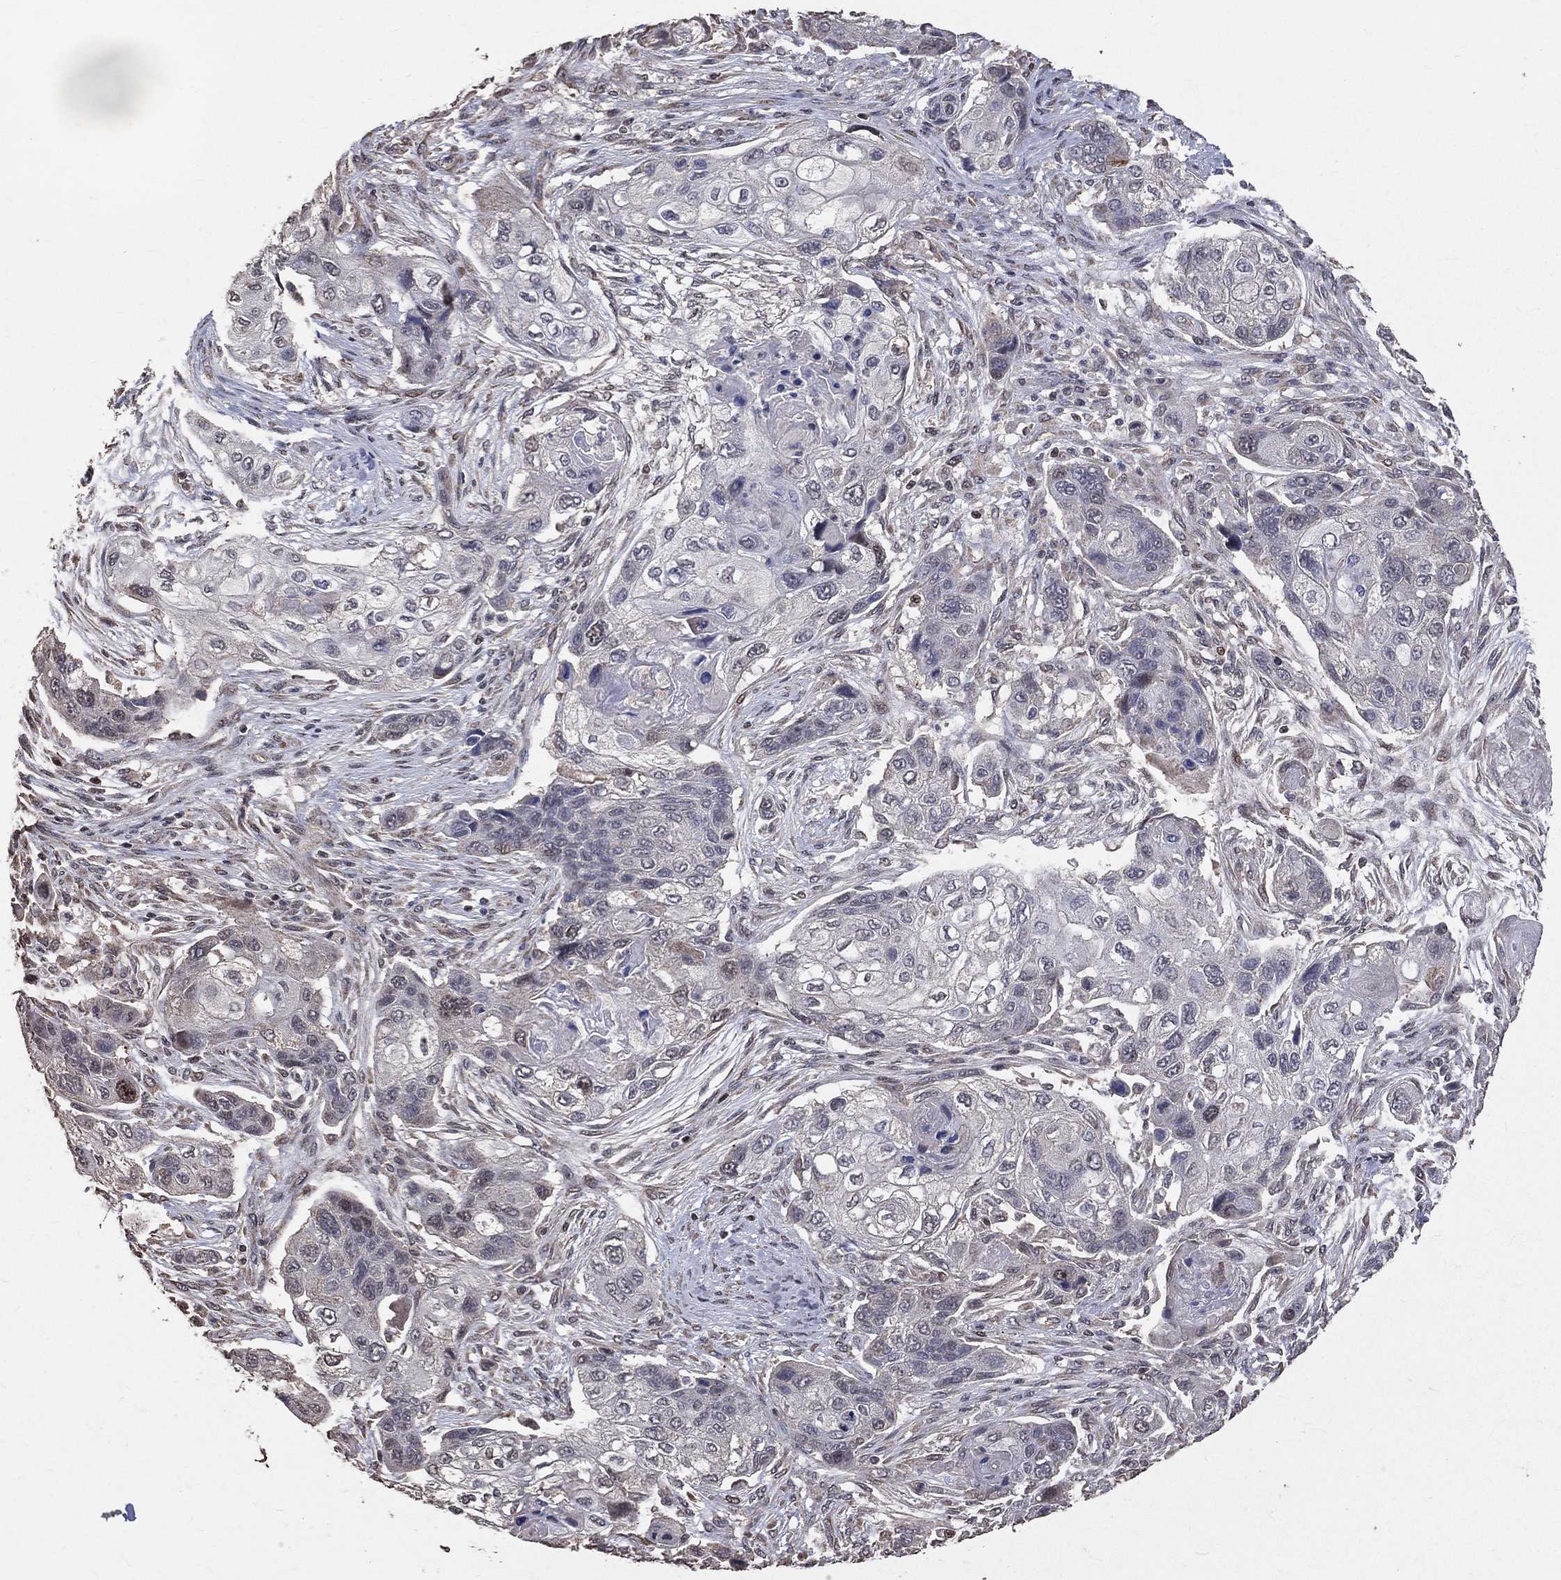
{"staining": {"intensity": "negative", "quantity": "none", "location": "none"}, "tissue": "lung cancer", "cell_type": "Tumor cells", "image_type": "cancer", "snomed": [{"axis": "morphology", "description": "Squamous cell carcinoma, NOS"}, {"axis": "topography", "description": "Lung"}], "caption": "High magnification brightfield microscopy of lung cancer (squamous cell carcinoma) stained with DAB (brown) and counterstained with hematoxylin (blue): tumor cells show no significant positivity.", "gene": "LY6K", "patient": {"sex": "male", "age": 69}}